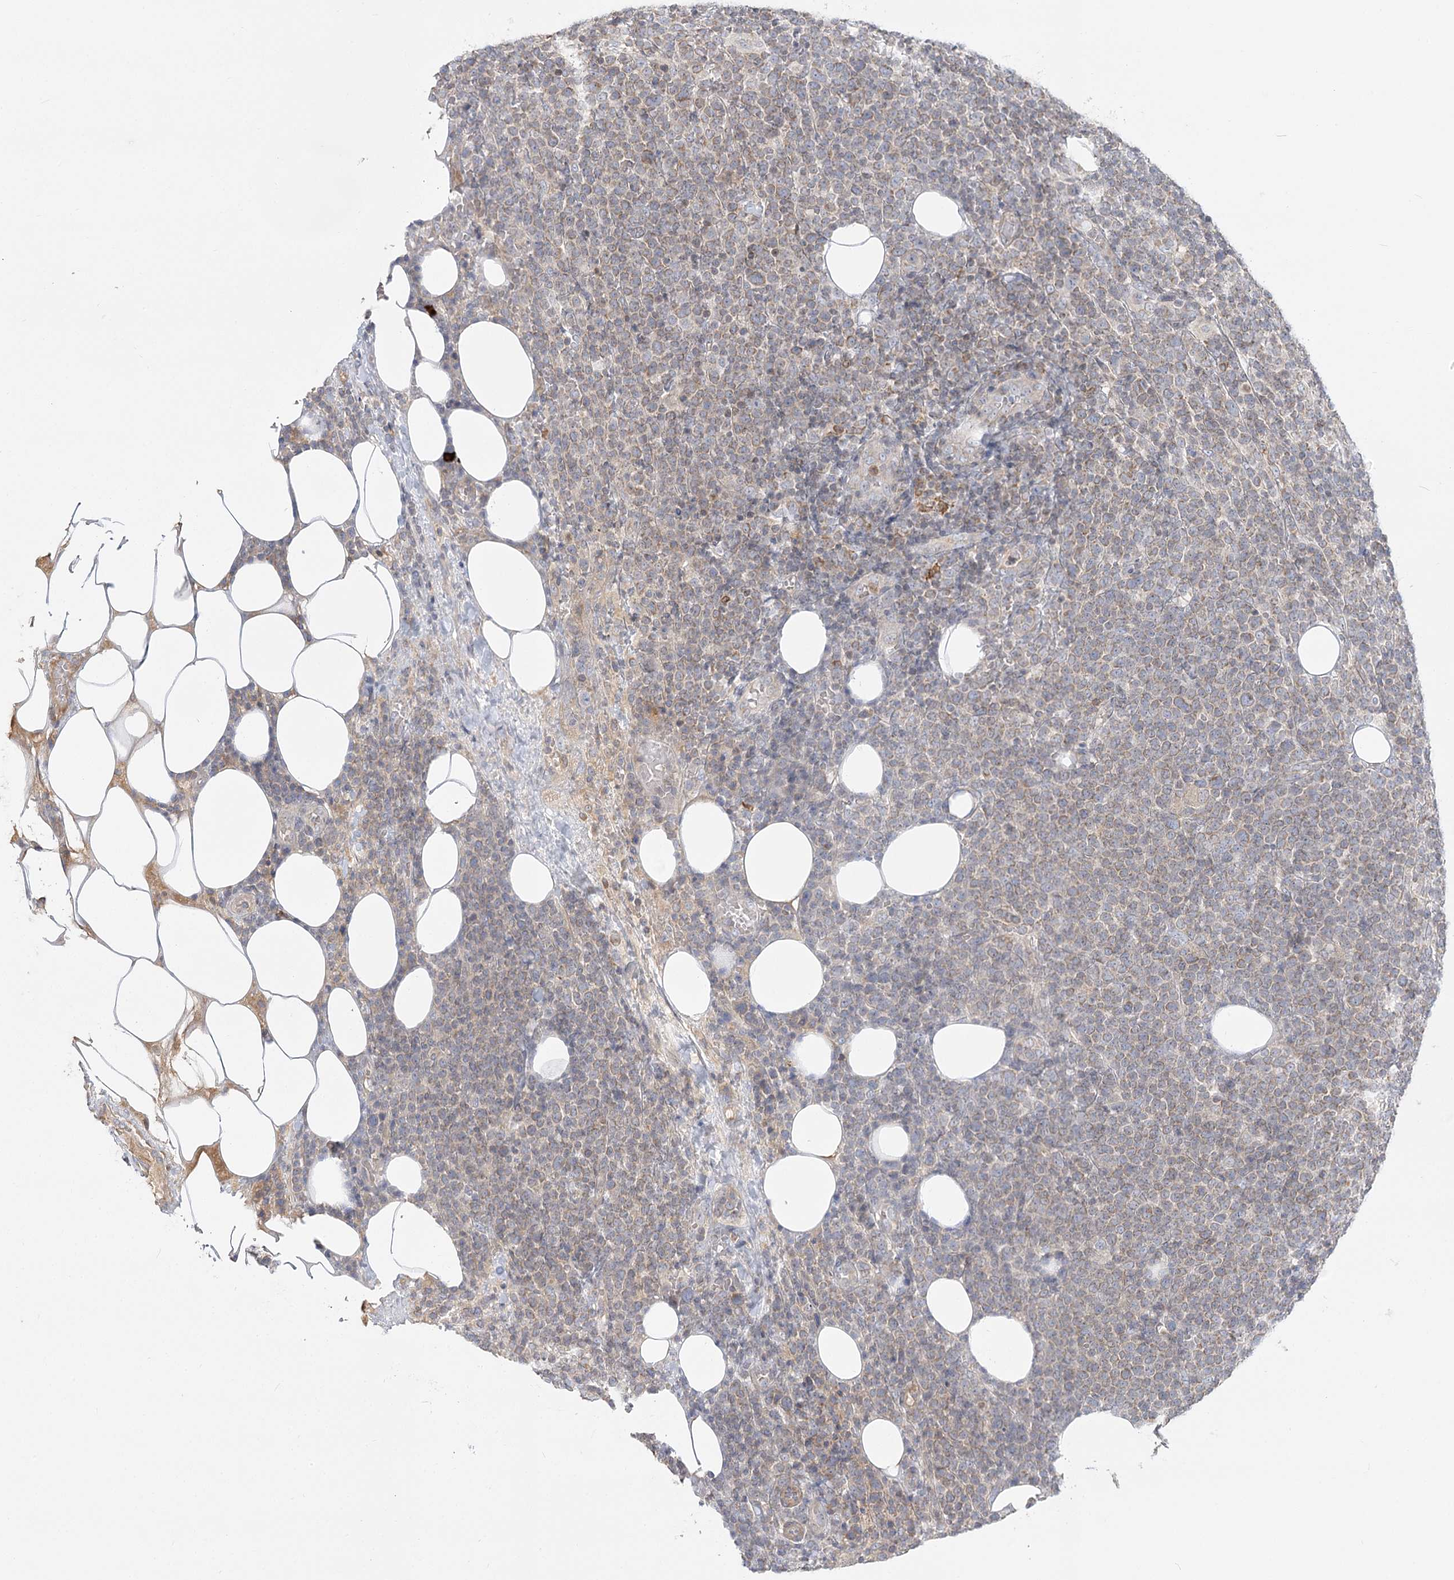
{"staining": {"intensity": "moderate", "quantity": ">75%", "location": "cytoplasmic/membranous"}, "tissue": "lymphoma", "cell_type": "Tumor cells", "image_type": "cancer", "snomed": [{"axis": "morphology", "description": "Malignant lymphoma, non-Hodgkin's type, High grade"}, {"axis": "topography", "description": "Lymph node"}], "caption": "This image reveals IHC staining of malignant lymphoma, non-Hodgkin's type (high-grade), with medium moderate cytoplasmic/membranous staining in approximately >75% of tumor cells.", "gene": "MTMR3", "patient": {"sex": "male", "age": 61}}